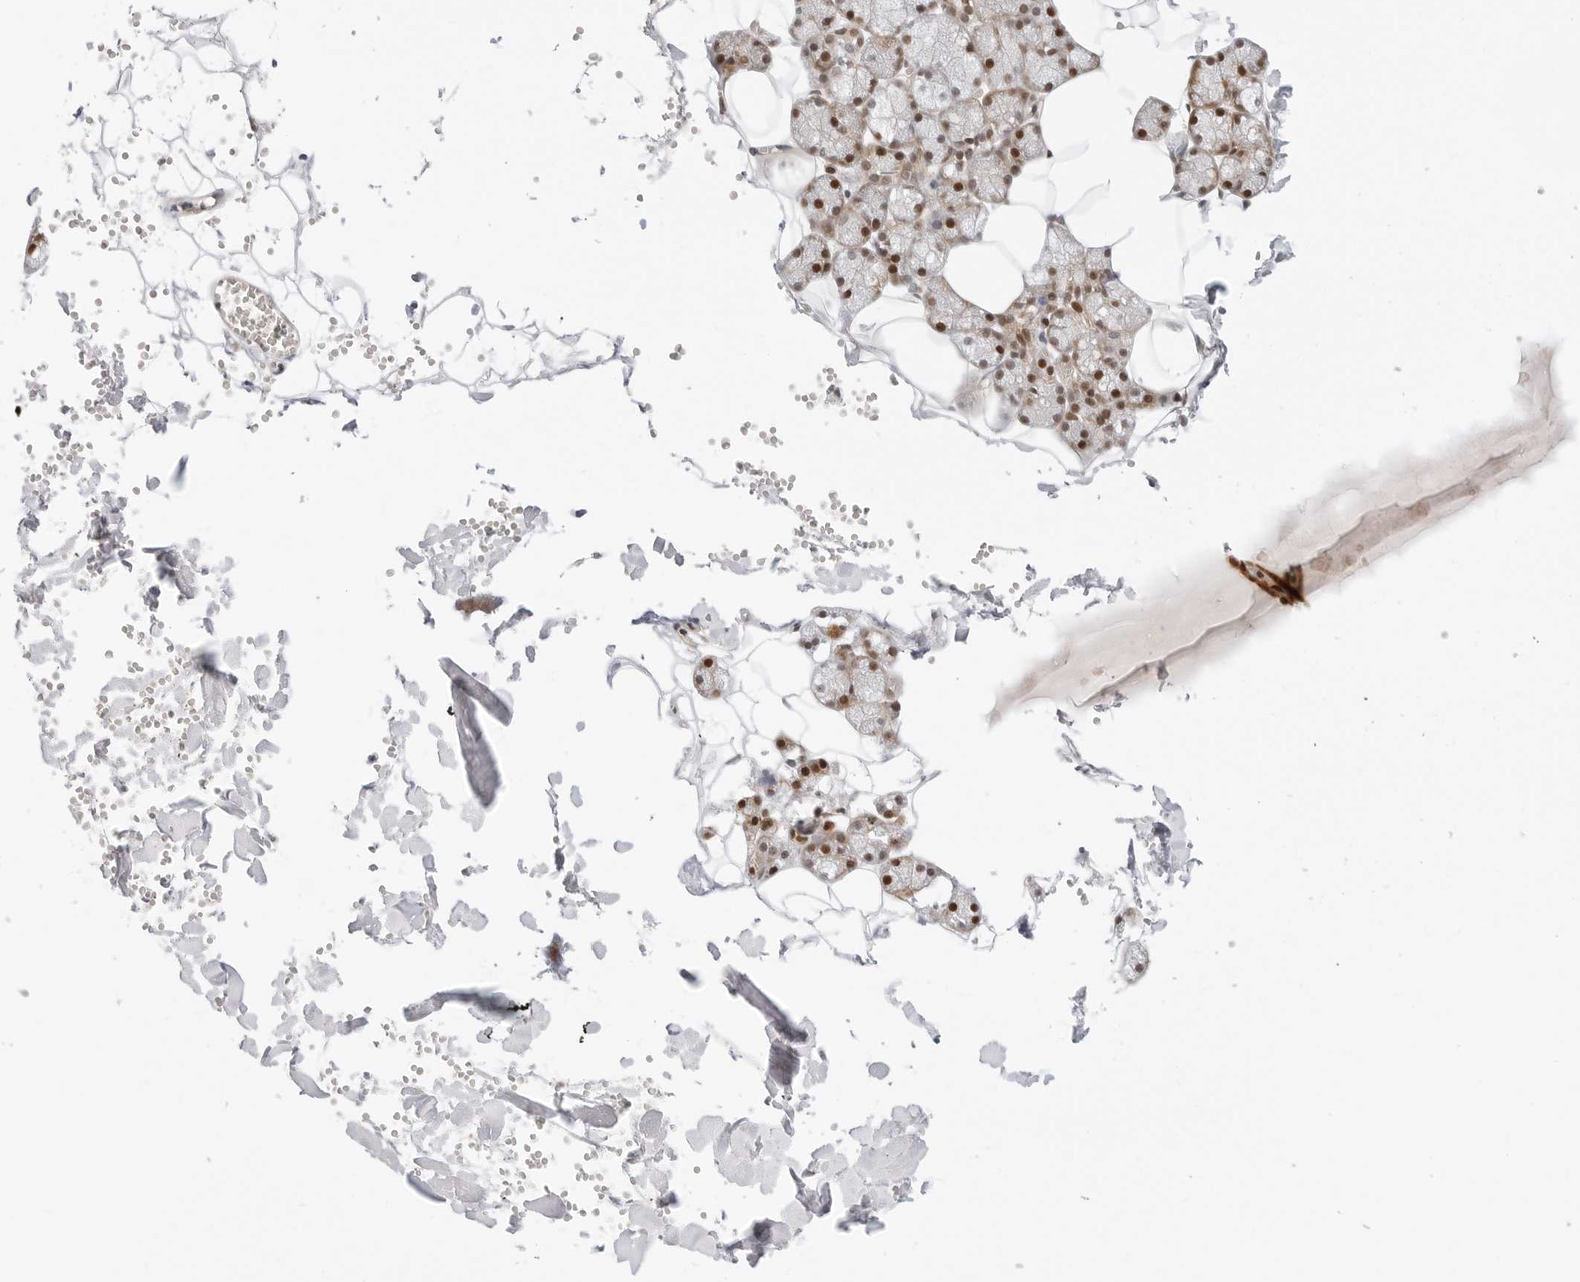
{"staining": {"intensity": "moderate", "quantity": "25%-75%", "location": "cytoplasmic/membranous,nuclear"}, "tissue": "salivary gland", "cell_type": "Glandular cells", "image_type": "normal", "snomed": [{"axis": "morphology", "description": "Normal tissue, NOS"}, {"axis": "topography", "description": "Salivary gland"}], "caption": "Benign salivary gland was stained to show a protein in brown. There is medium levels of moderate cytoplasmic/membranous,nuclear staining in approximately 25%-75% of glandular cells. (Stains: DAB (3,3'-diaminobenzidine) in brown, nuclei in blue, Microscopy: brightfield microscopy at high magnification).", "gene": "ZNF613", "patient": {"sex": "male", "age": 62}}